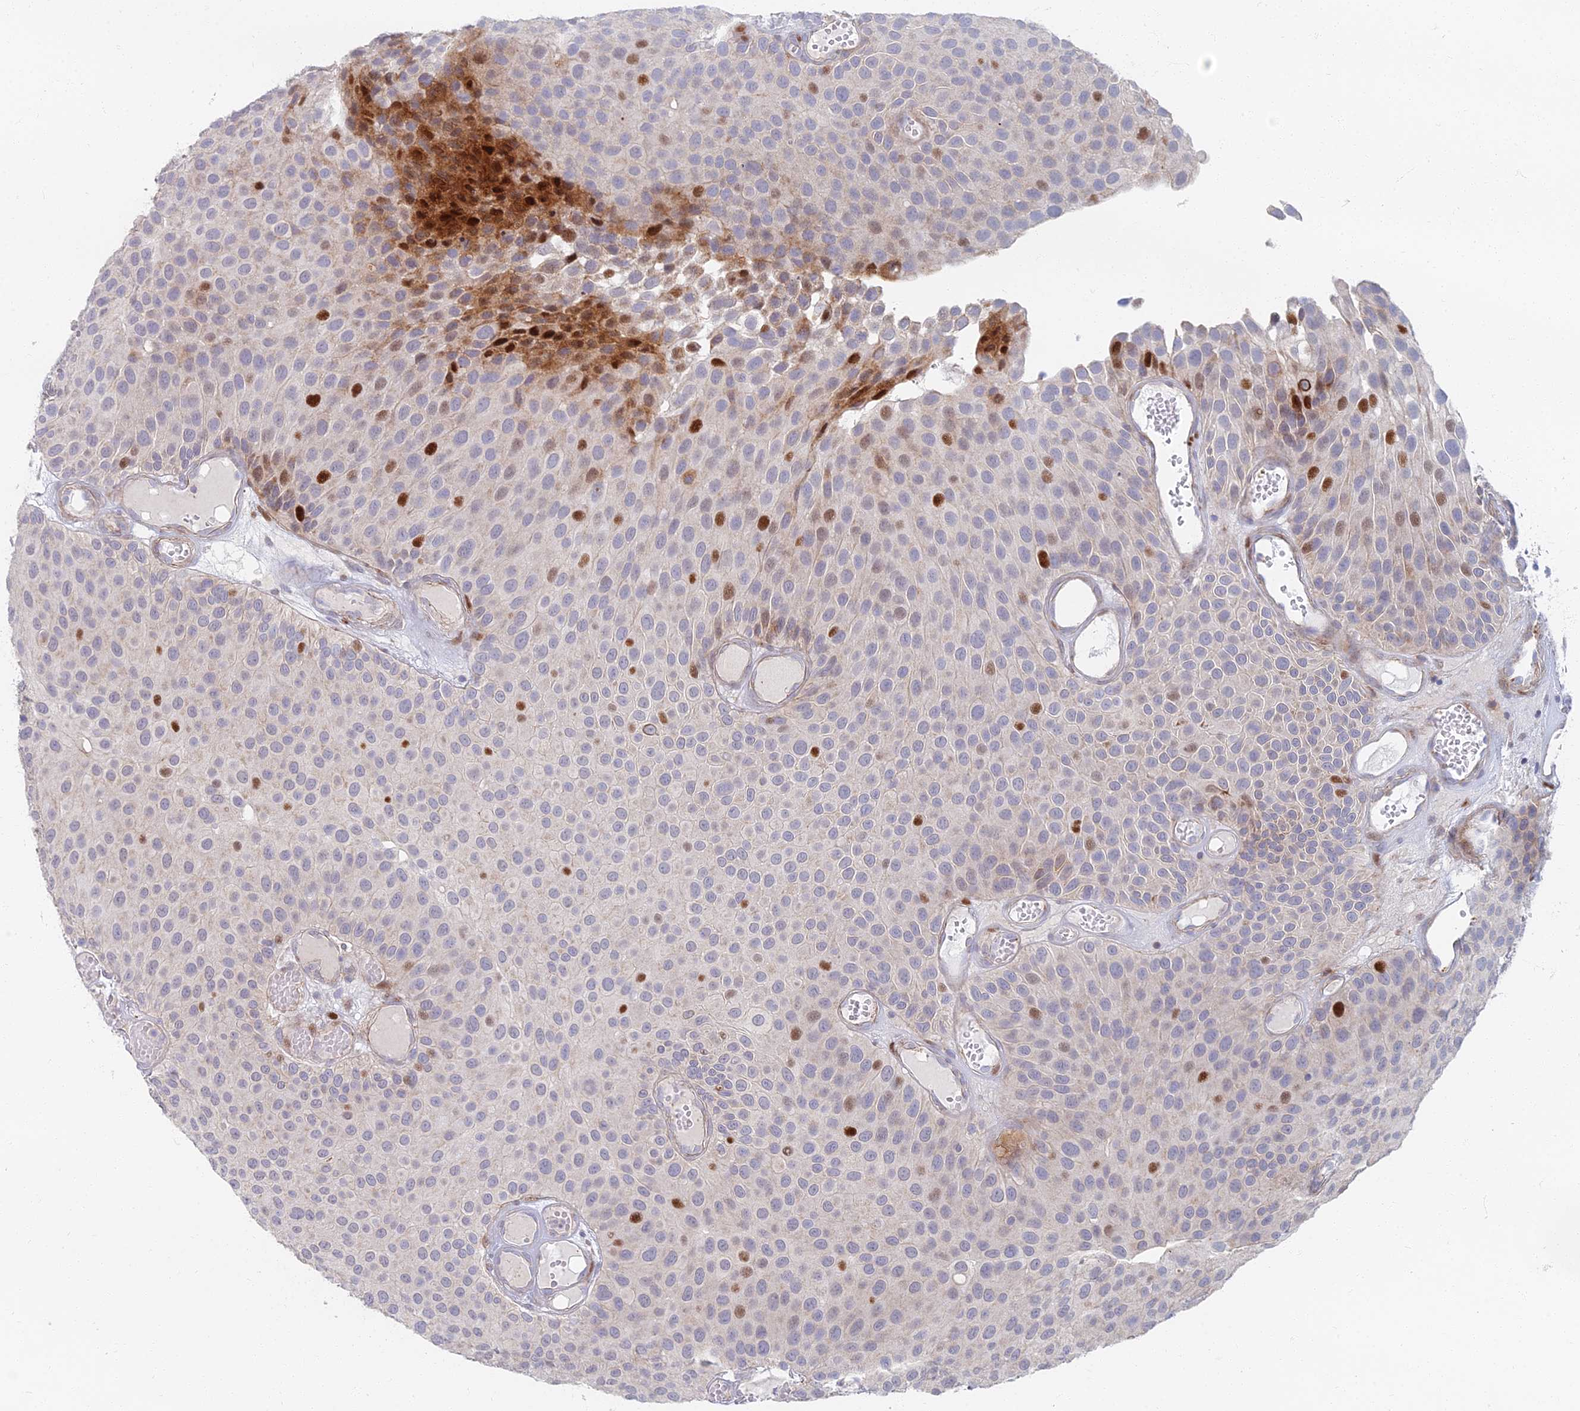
{"staining": {"intensity": "strong", "quantity": "<25%", "location": "cytoplasmic/membranous,nuclear"}, "tissue": "urothelial cancer", "cell_type": "Tumor cells", "image_type": "cancer", "snomed": [{"axis": "morphology", "description": "Urothelial carcinoma, Low grade"}, {"axis": "topography", "description": "Urinary bladder"}], "caption": "A brown stain shows strong cytoplasmic/membranous and nuclear expression of a protein in urothelial cancer tumor cells.", "gene": "C15orf40", "patient": {"sex": "male", "age": 89}}